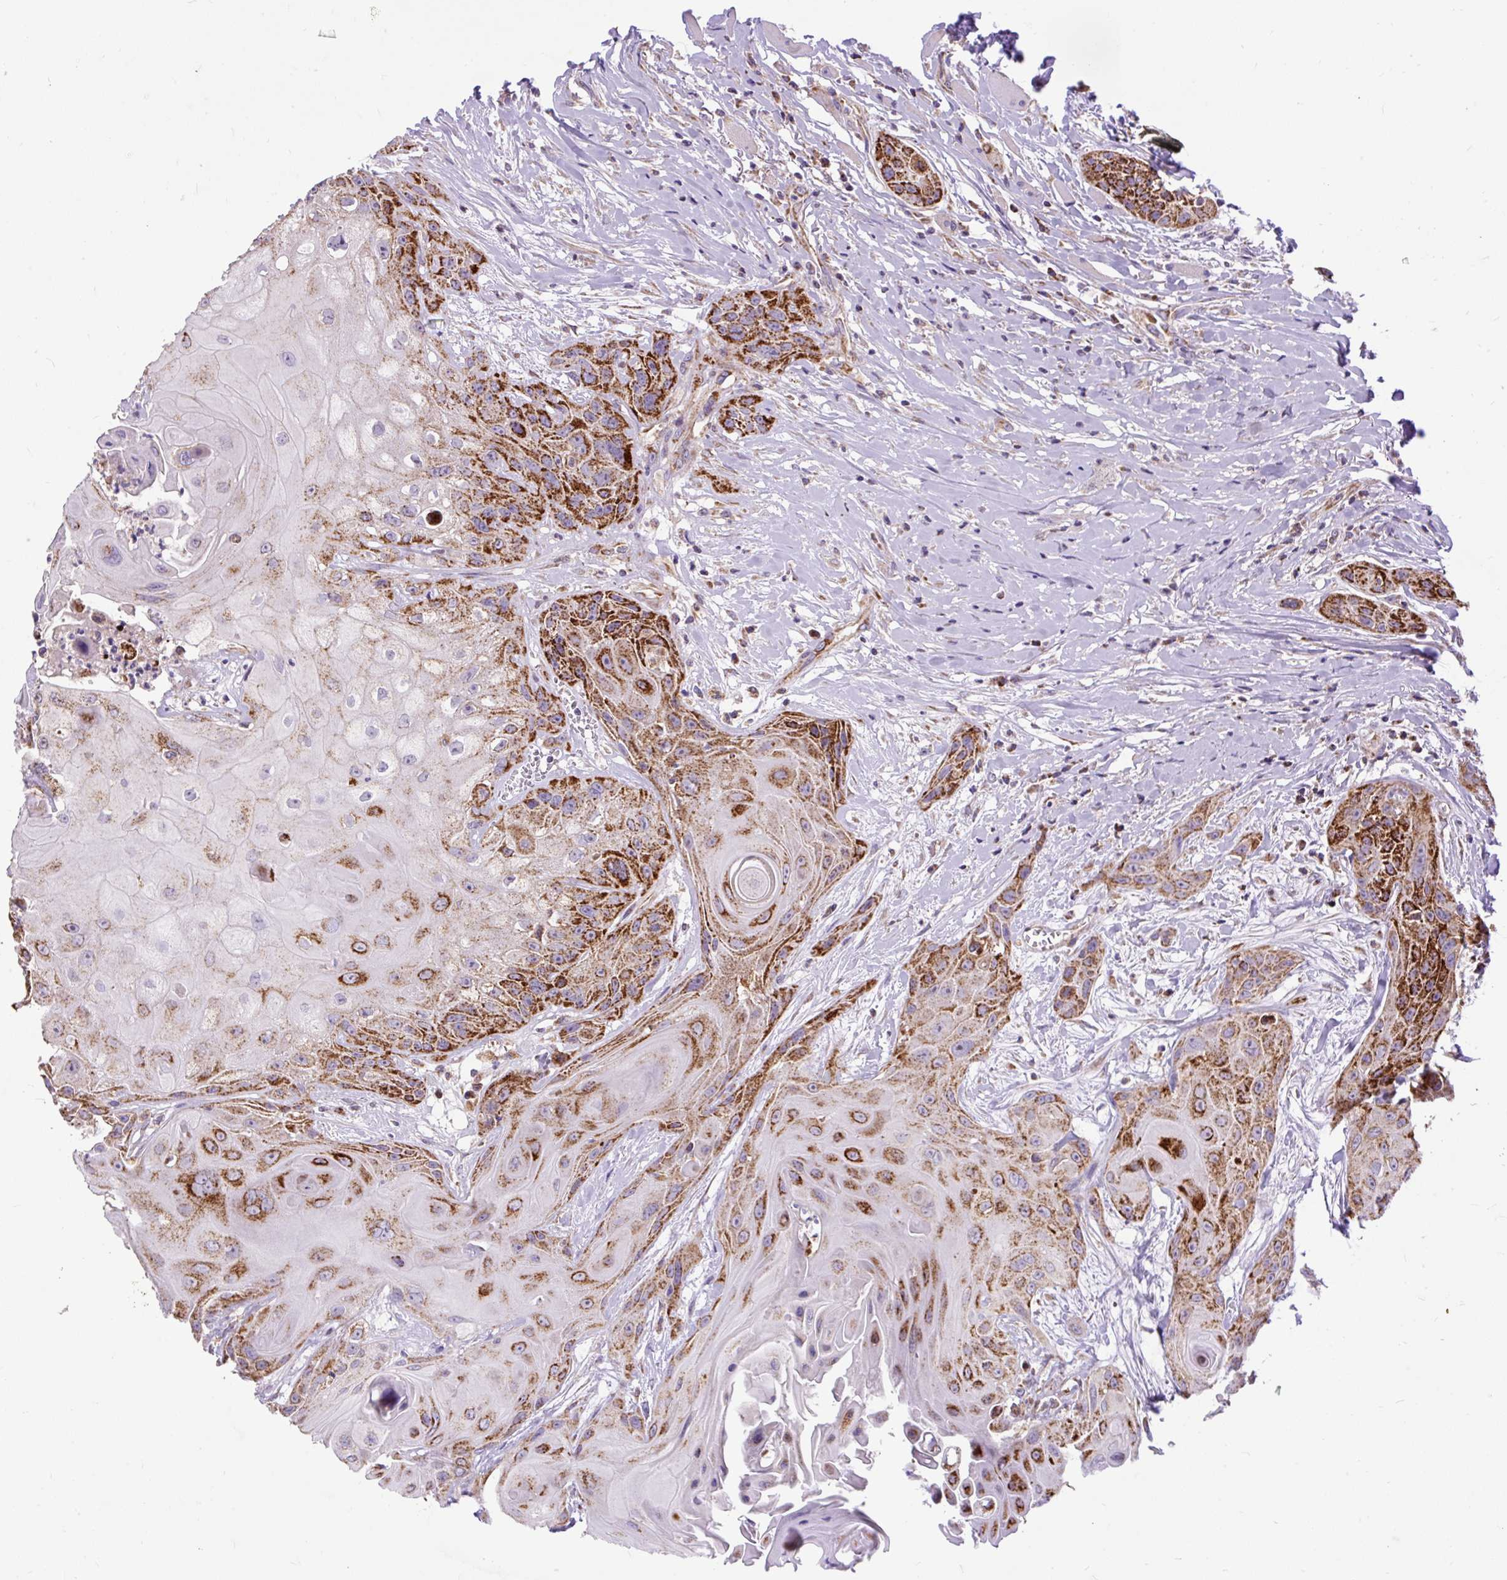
{"staining": {"intensity": "strong", "quantity": ">75%", "location": "cytoplasmic/membranous"}, "tissue": "head and neck cancer", "cell_type": "Tumor cells", "image_type": "cancer", "snomed": [{"axis": "morphology", "description": "Squamous cell carcinoma, NOS"}, {"axis": "topography", "description": "Head-Neck"}], "caption": "Human head and neck cancer (squamous cell carcinoma) stained with a brown dye shows strong cytoplasmic/membranous positive staining in about >75% of tumor cells.", "gene": "TOMM40", "patient": {"sex": "female", "age": 73}}